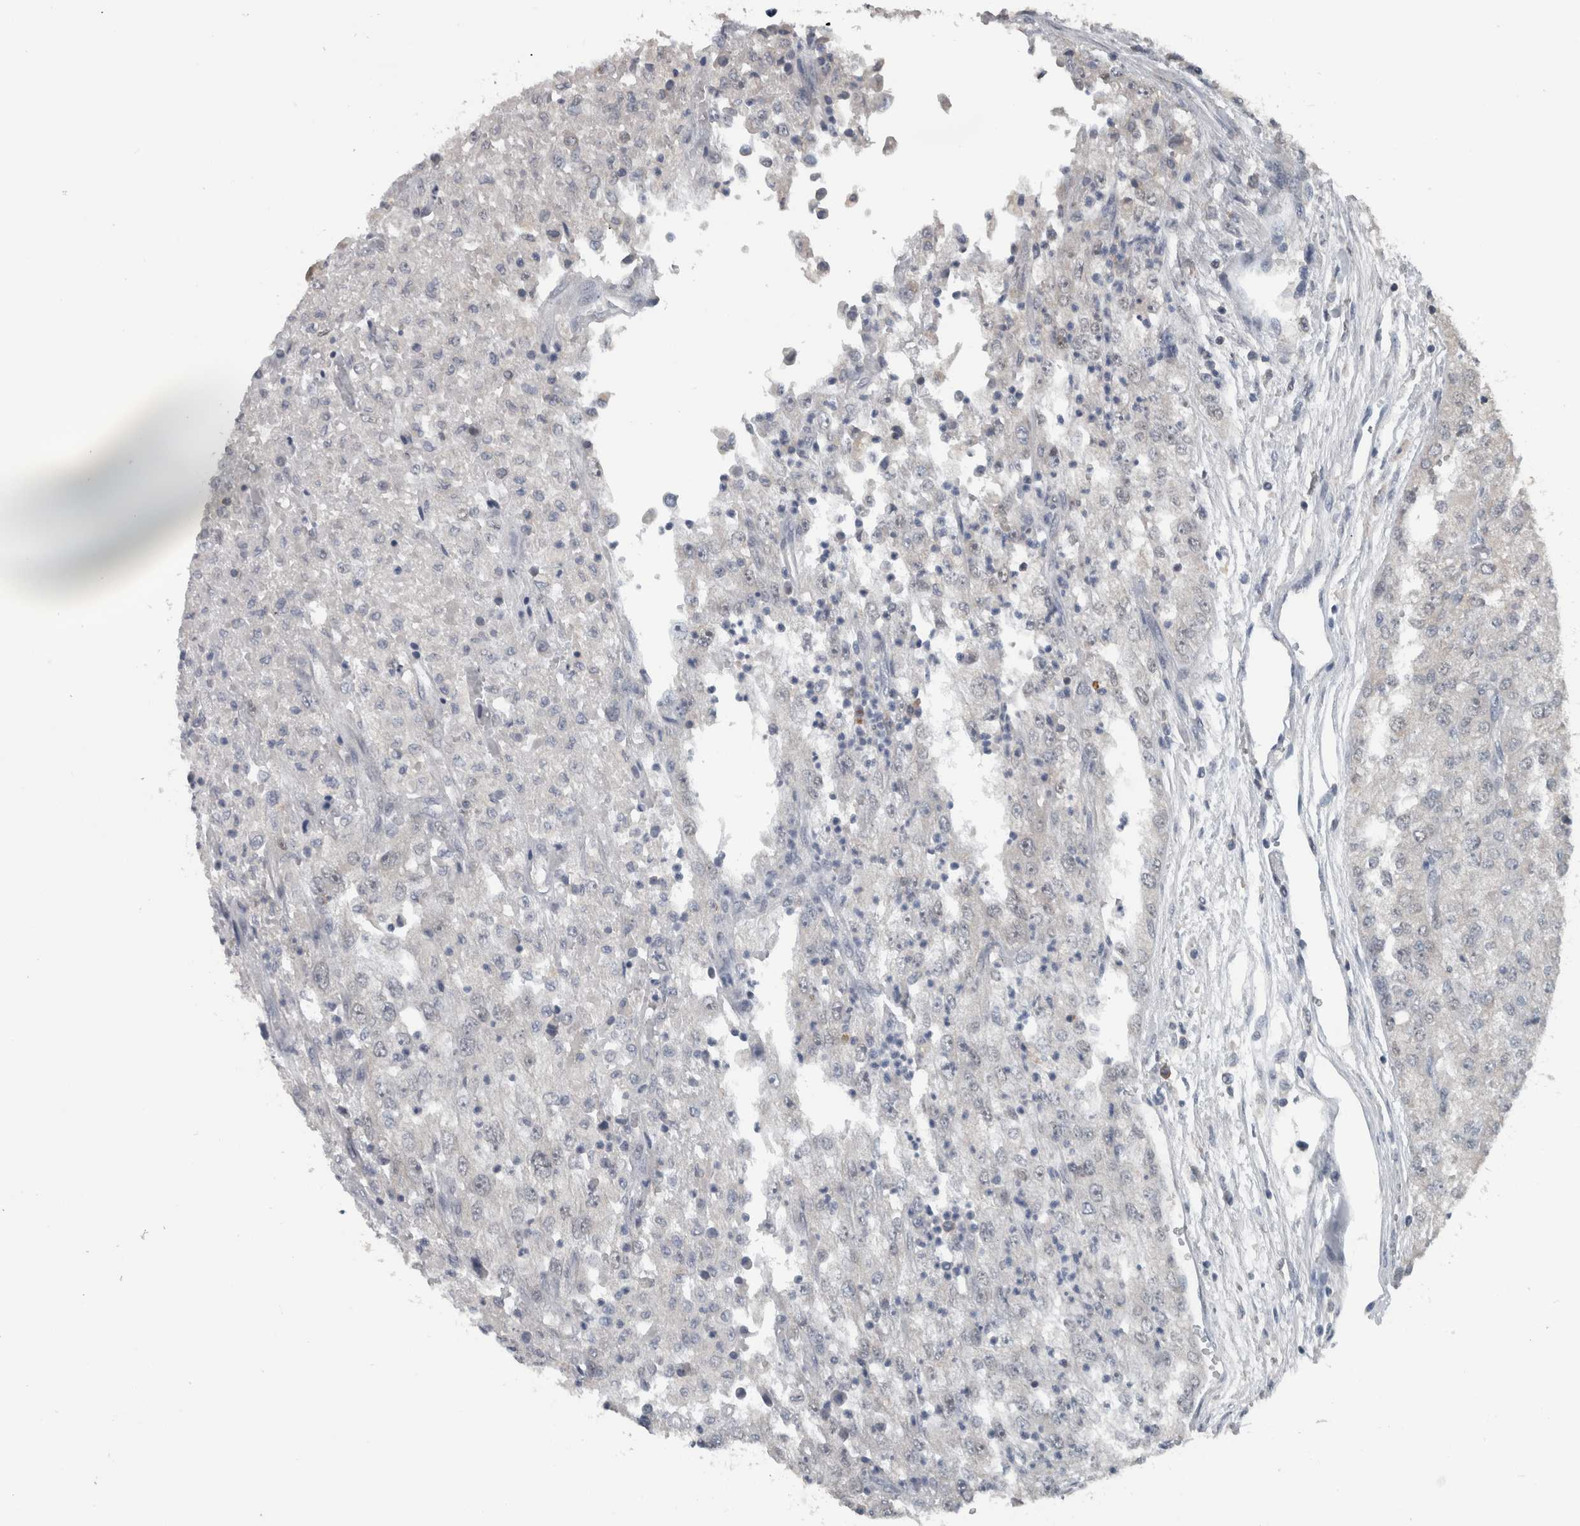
{"staining": {"intensity": "negative", "quantity": "none", "location": "none"}, "tissue": "renal cancer", "cell_type": "Tumor cells", "image_type": "cancer", "snomed": [{"axis": "morphology", "description": "Adenocarcinoma, NOS"}, {"axis": "topography", "description": "Kidney"}], "caption": "Photomicrograph shows no protein positivity in tumor cells of adenocarcinoma (renal) tissue. (DAB (3,3'-diaminobenzidine) immunohistochemistry (IHC) visualized using brightfield microscopy, high magnification).", "gene": "ZBTB21", "patient": {"sex": "female", "age": 54}}